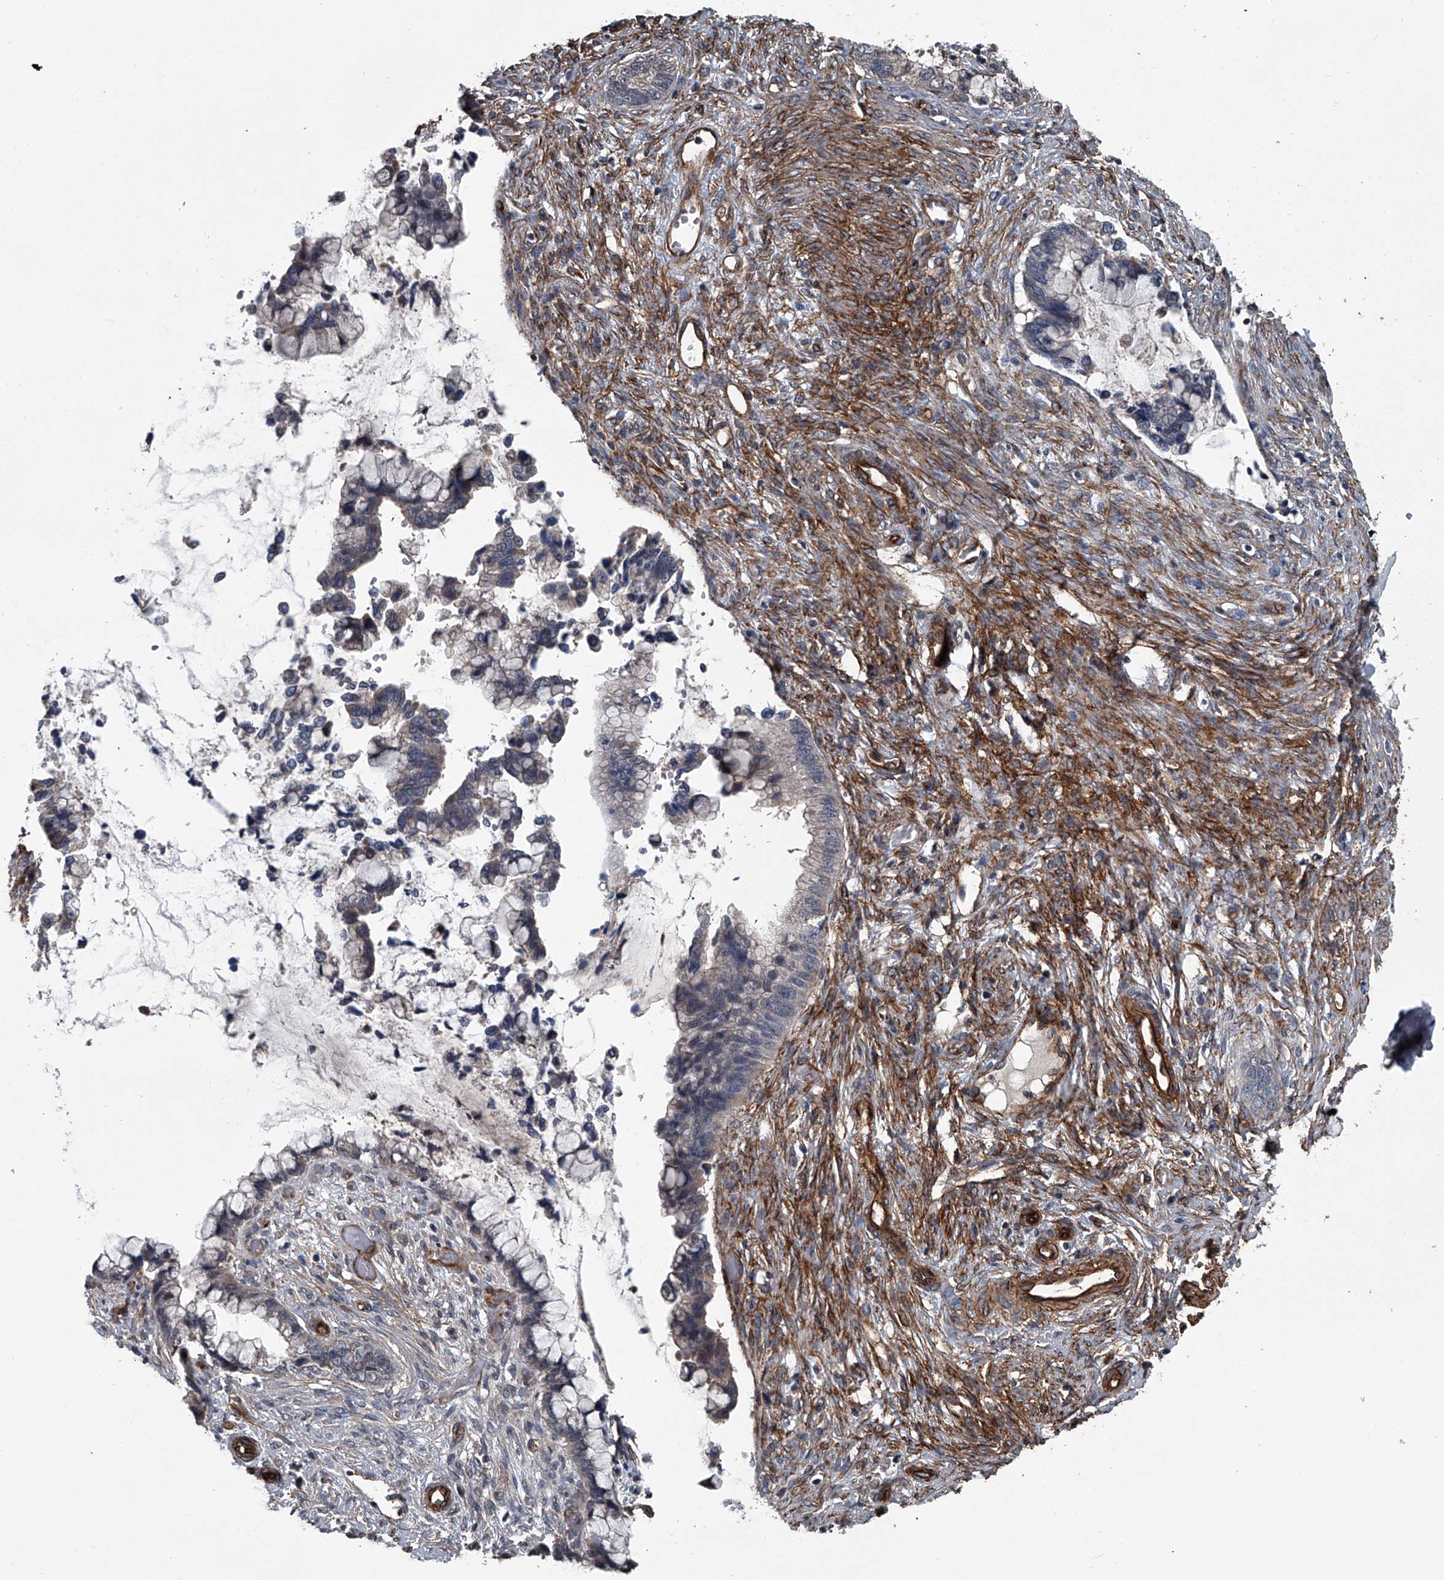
{"staining": {"intensity": "negative", "quantity": "none", "location": "none"}, "tissue": "cervical cancer", "cell_type": "Tumor cells", "image_type": "cancer", "snomed": [{"axis": "morphology", "description": "Adenocarcinoma, NOS"}, {"axis": "topography", "description": "Cervix"}], "caption": "A micrograph of cervical cancer (adenocarcinoma) stained for a protein displays no brown staining in tumor cells. The staining was performed using DAB (3,3'-diaminobenzidine) to visualize the protein expression in brown, while the nuclei were stained in blue with hematoxylin (Magnification: 20x).", "gene": "LDLRAD2", "patient": {"sex": "female", "age": 44}}